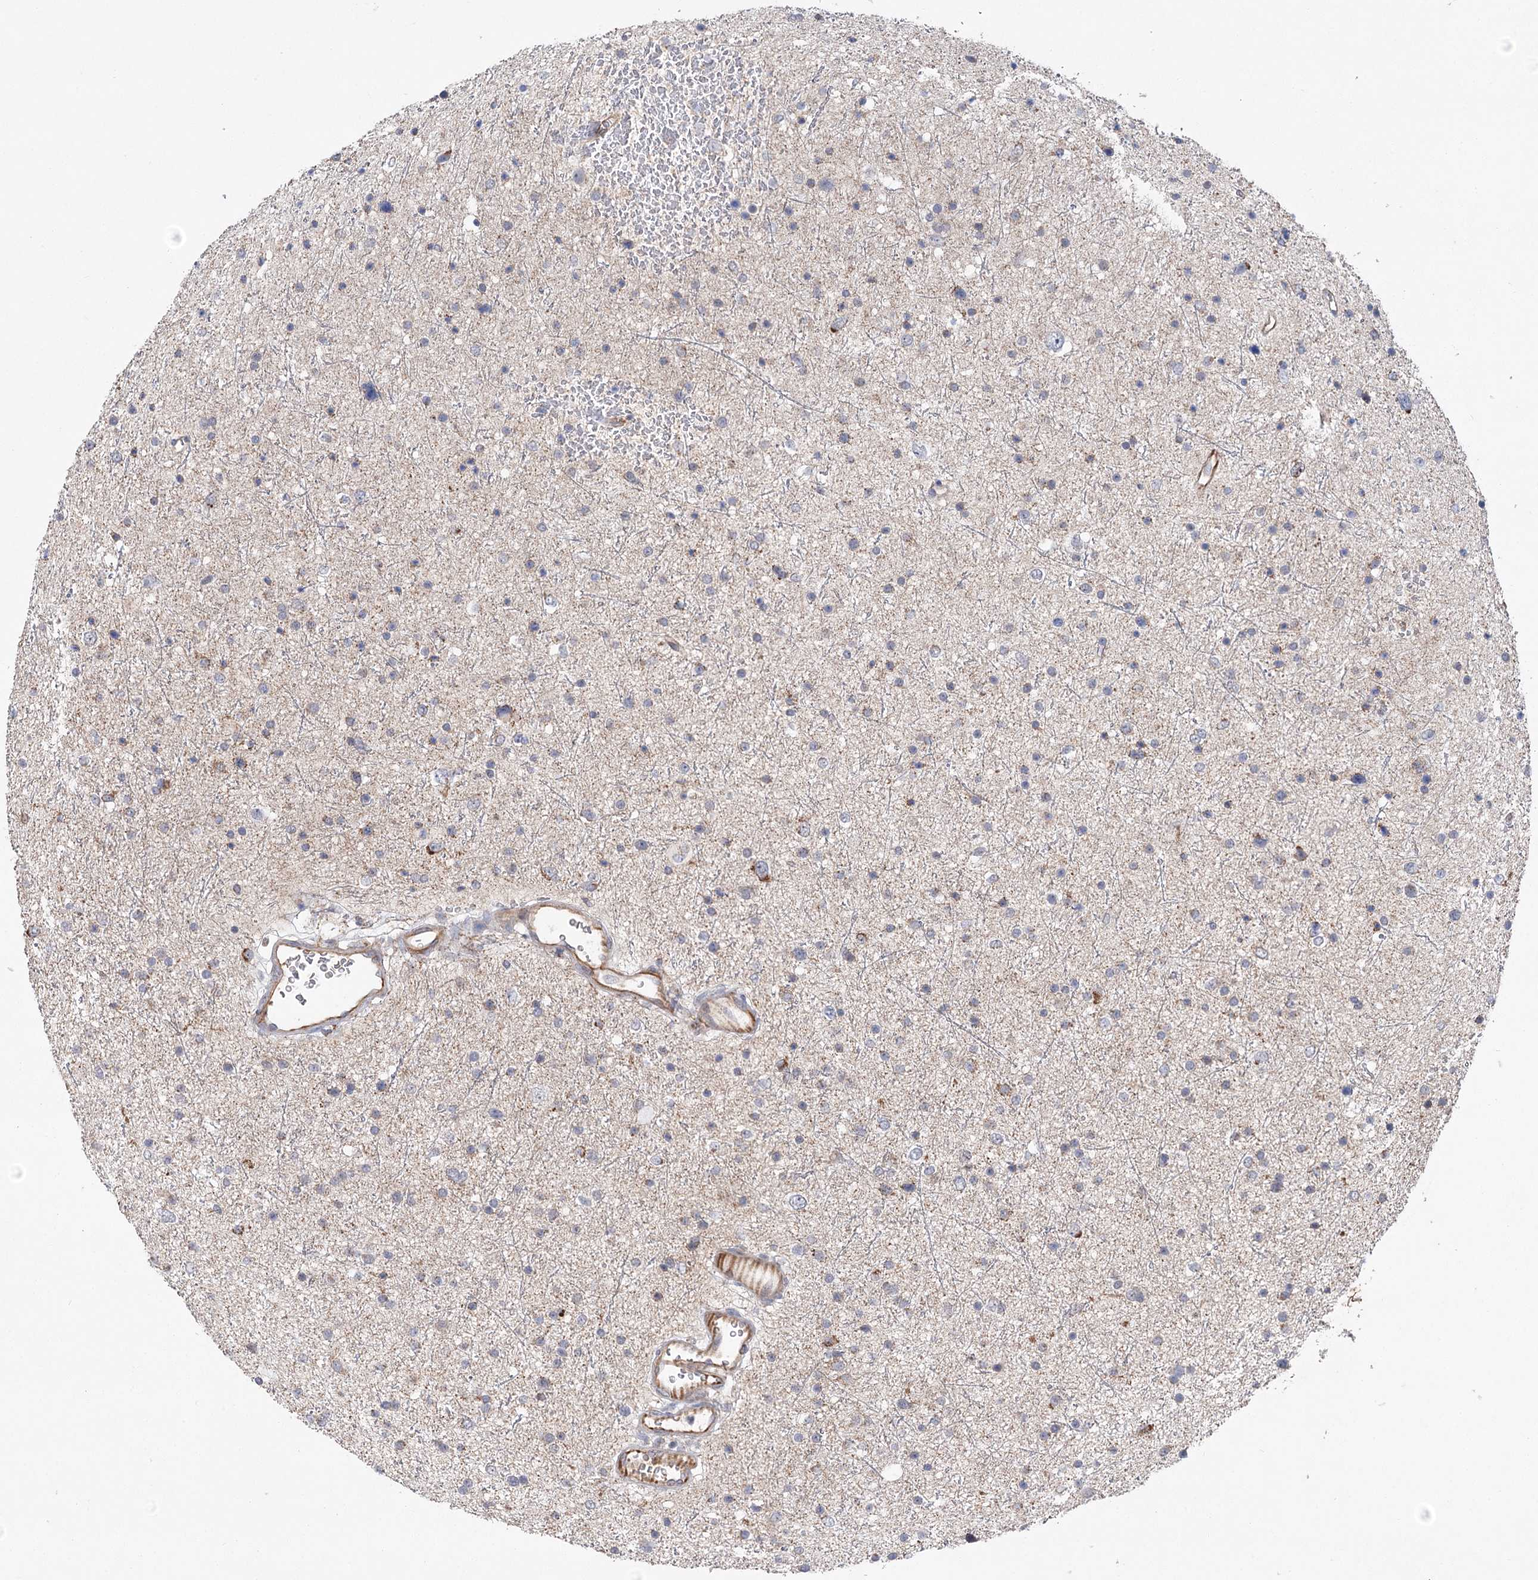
{"staining": {"intensity": "moderate", "quantity": "<25%", "location": "cytoplasmic/membranous"}, "tissue": "glioma", "cell_type": "Tumor cells", "image_type": "cancer", "snomed": [{"axis": "morphology", "description": "Glioma, malignant, Low grade"}, {"axis": "topography", "description": "Brain"}], "caption": "Immunohistochemistry (IHC) image of malignant low-grade glioma stained for a protein (brown), which displays low levels of moderate cytoplasmic/membranous positivity in about <25% of tumor cells.", "gene": "ECHDC3", "patient": {"sex": "female", "age": 37}}